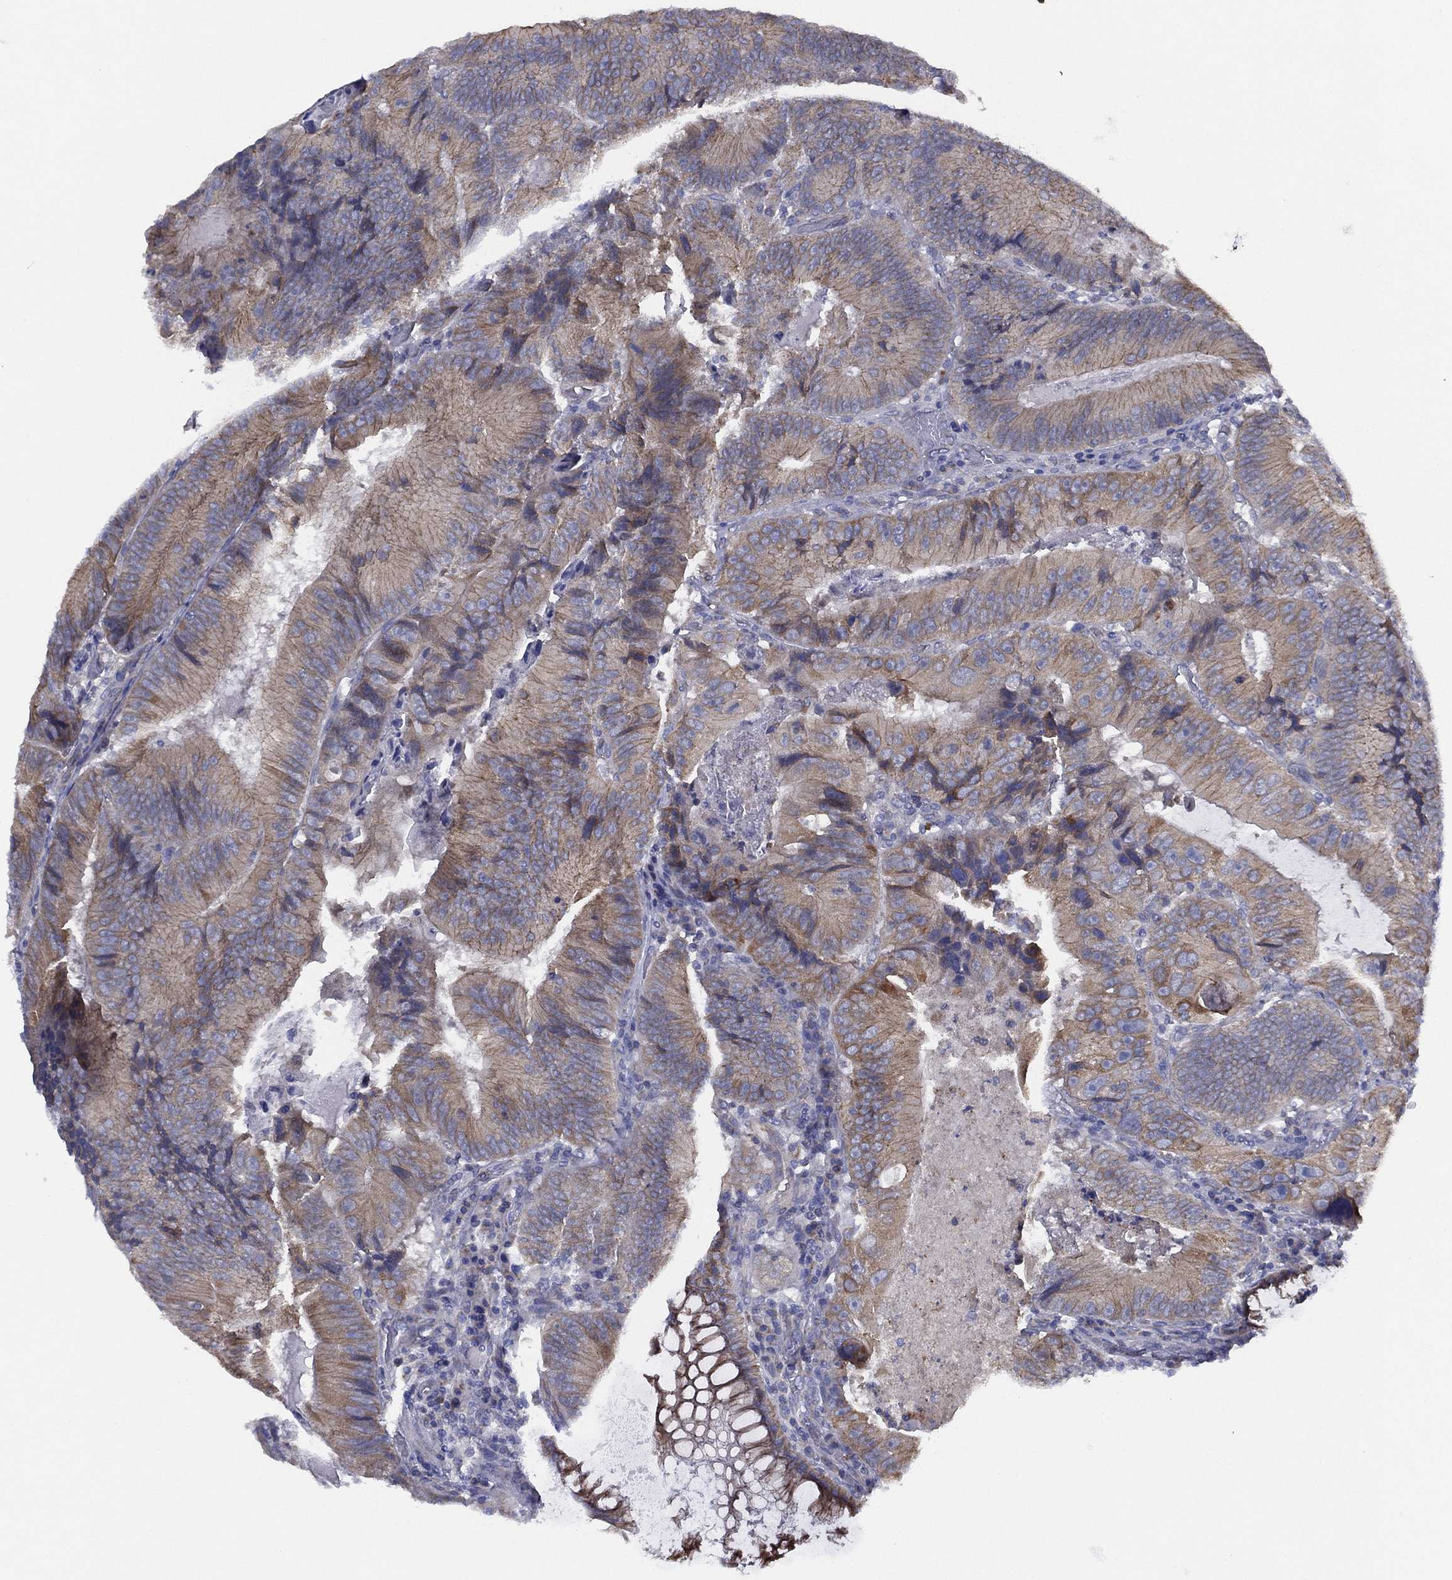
{"staining": {"intensity": "weak", "quantity": "25%-75%", "location": "cytoplasmic/membranous"}, "tissue": "colorectal cancer", "cell_type": "Tumor cells", "image_type": "cancer", "snomed": [{"axis": "morphology", "description": "Adenocarcinoma, NOS"}, {"axis": "topography", "description": "Colon"}], "caption": "Weak cytoplasmic/membranous staining is present in about 25%-75% of tumor cells in colorectal cancer.", "gene": "ZNF223", "patient": {"sex": "female", "age": 86}}